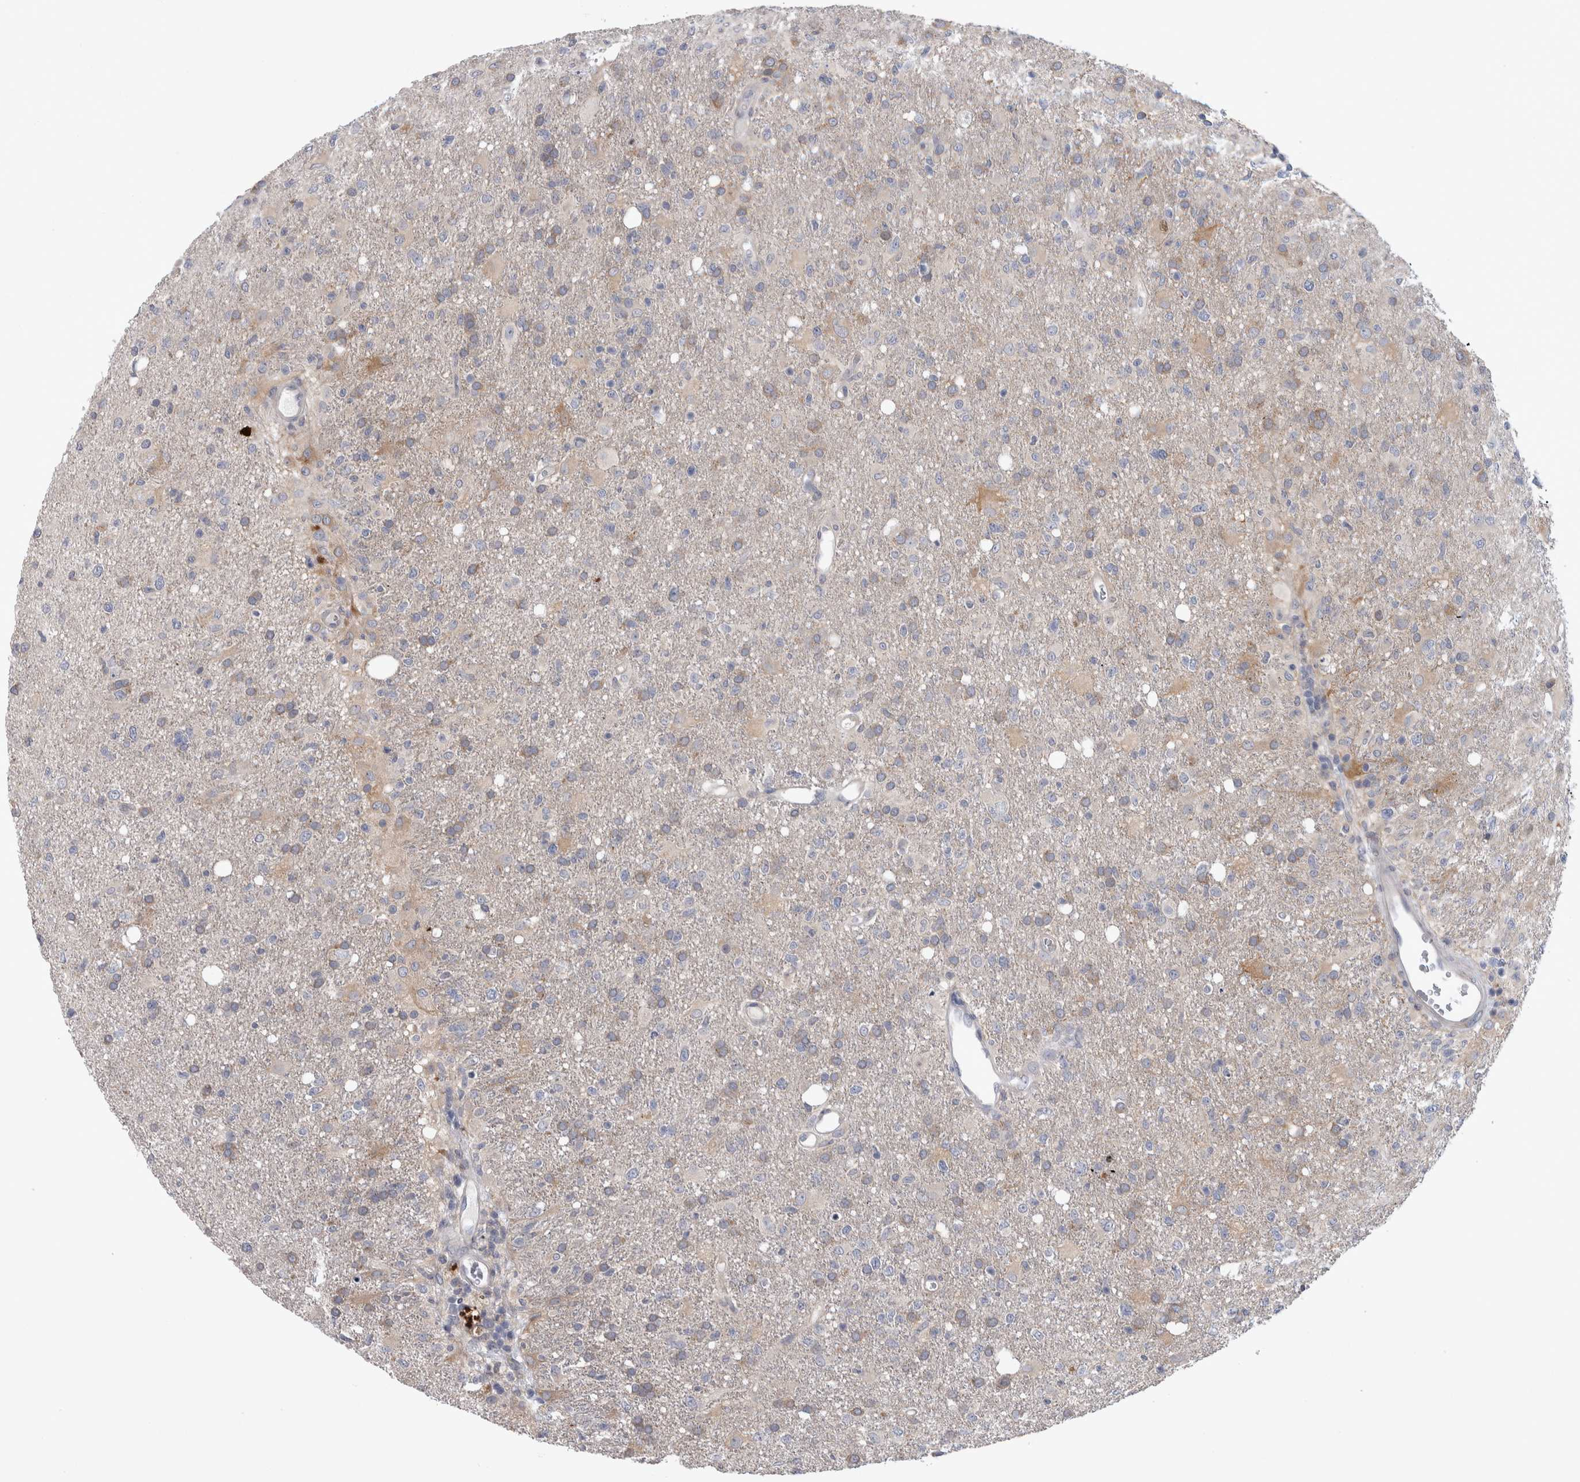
{"staining": {"intensity": "negative", "quantity": "none", "location": "none"}, "tissue": "glioma", "cell_type": "Tumor cells", "image_type": "cancer", "snomed": [{"axis": "morphology", "description": "Glioma, malignant, High grade"}, {"axis": "topography", "description": "Brain"}], "caption": "An image of malignant glioma (high-grade) stained for a protein displays no brown staining in tumor cells.", "gene": "IBTK", "patient": {"sex": "female", "age": 57}}